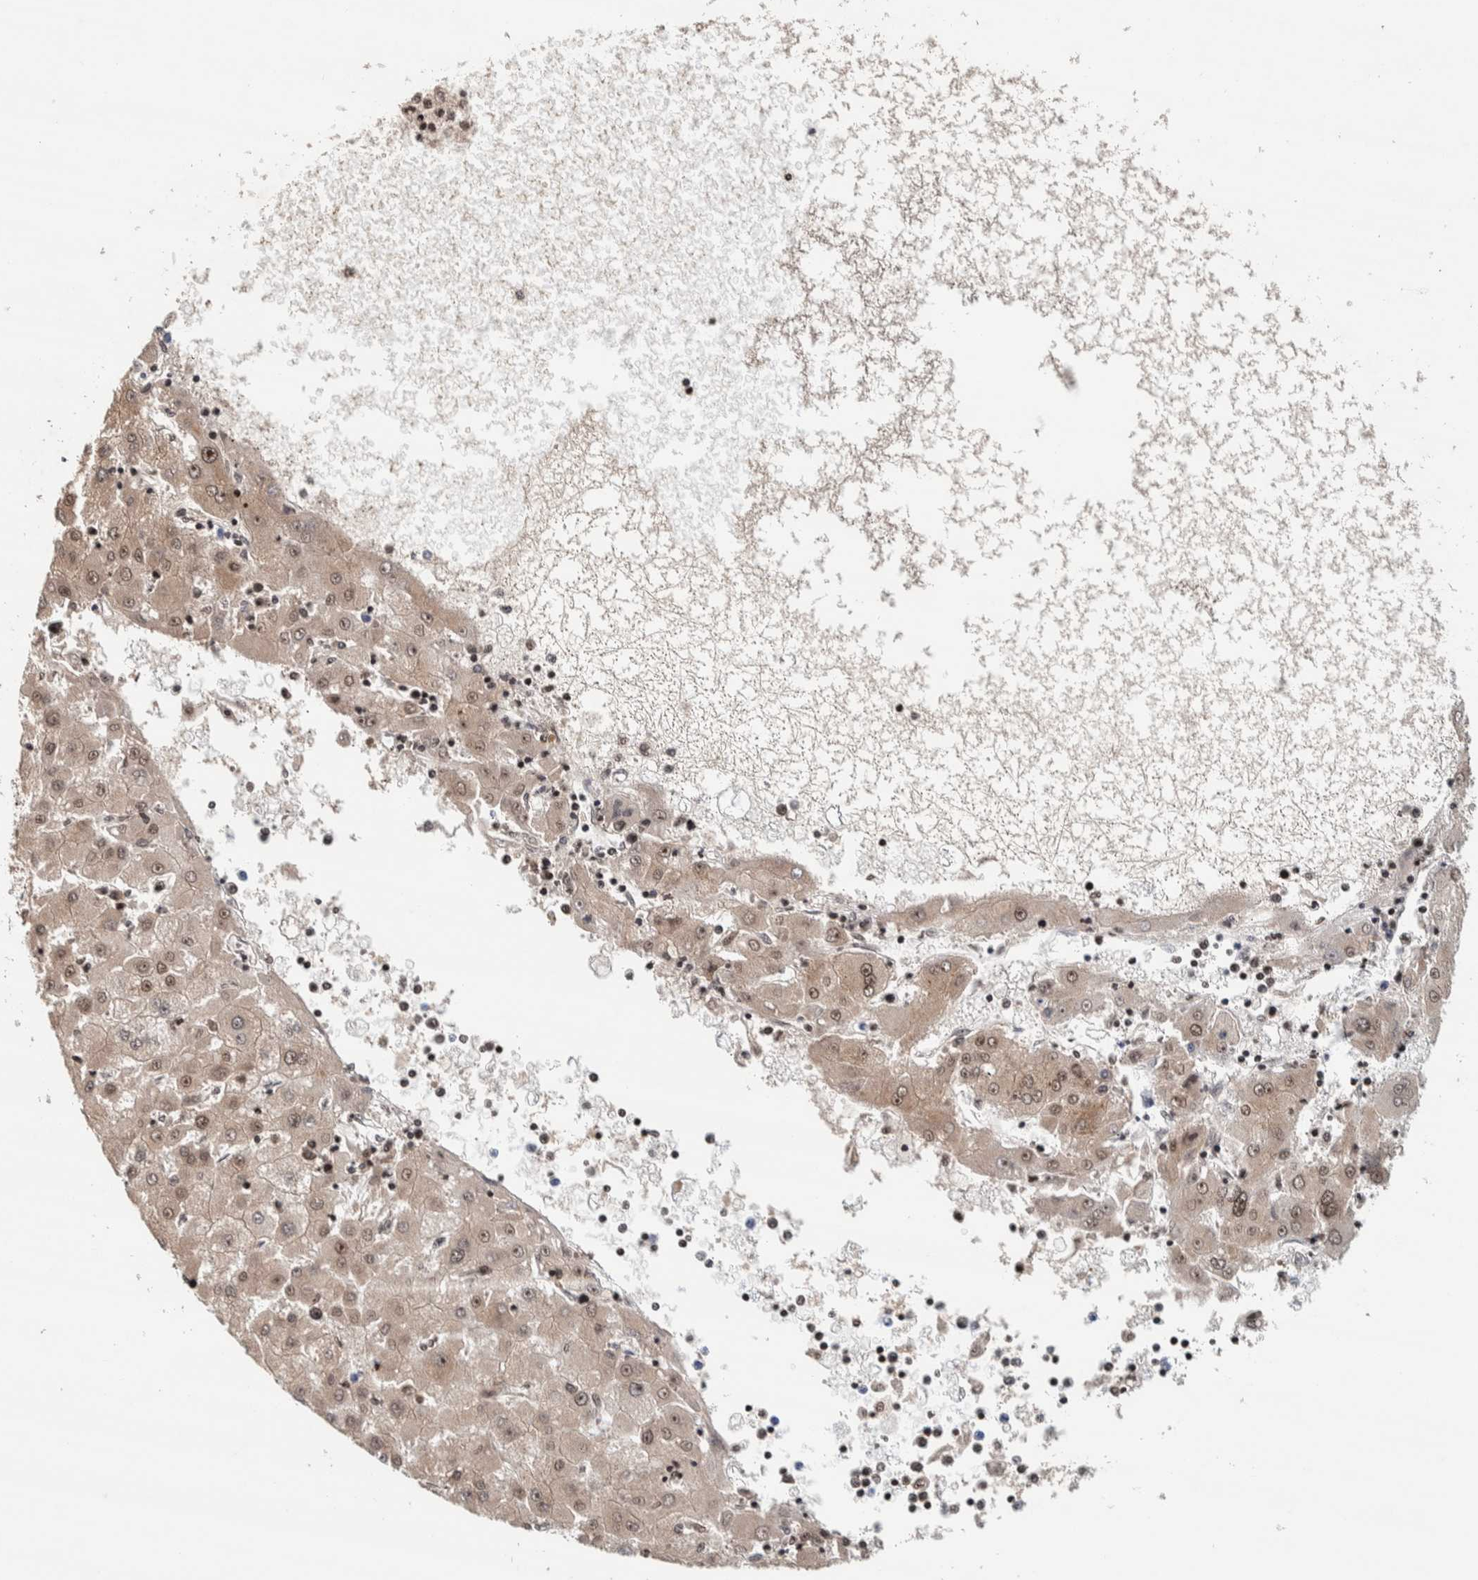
{"staining": {"intensity": "weak", "quantity": ">75%", "location": "cytoplasmic/membranous"}, "tissue": "liver cancer", "cell_type": "Tumor cells", "image_type": "cancer", "snomed": [{"axis": "morphology", "description": "Carcinoma, Hepatocellular, NOS"}, {"axis": "topography", "description": "Liver"}], "caption": "This micrograph exhibits liver hepatocellular carcinoma stained with immunohistochemistry (IHC) to label a protein in brown. The cytoplasmic/membranous of tumor cells show weak positivity for the protein. Nuclei are counter-stained blue.", "gene": "CCDC182", "patient": {"sex": "male", "age": 72}}